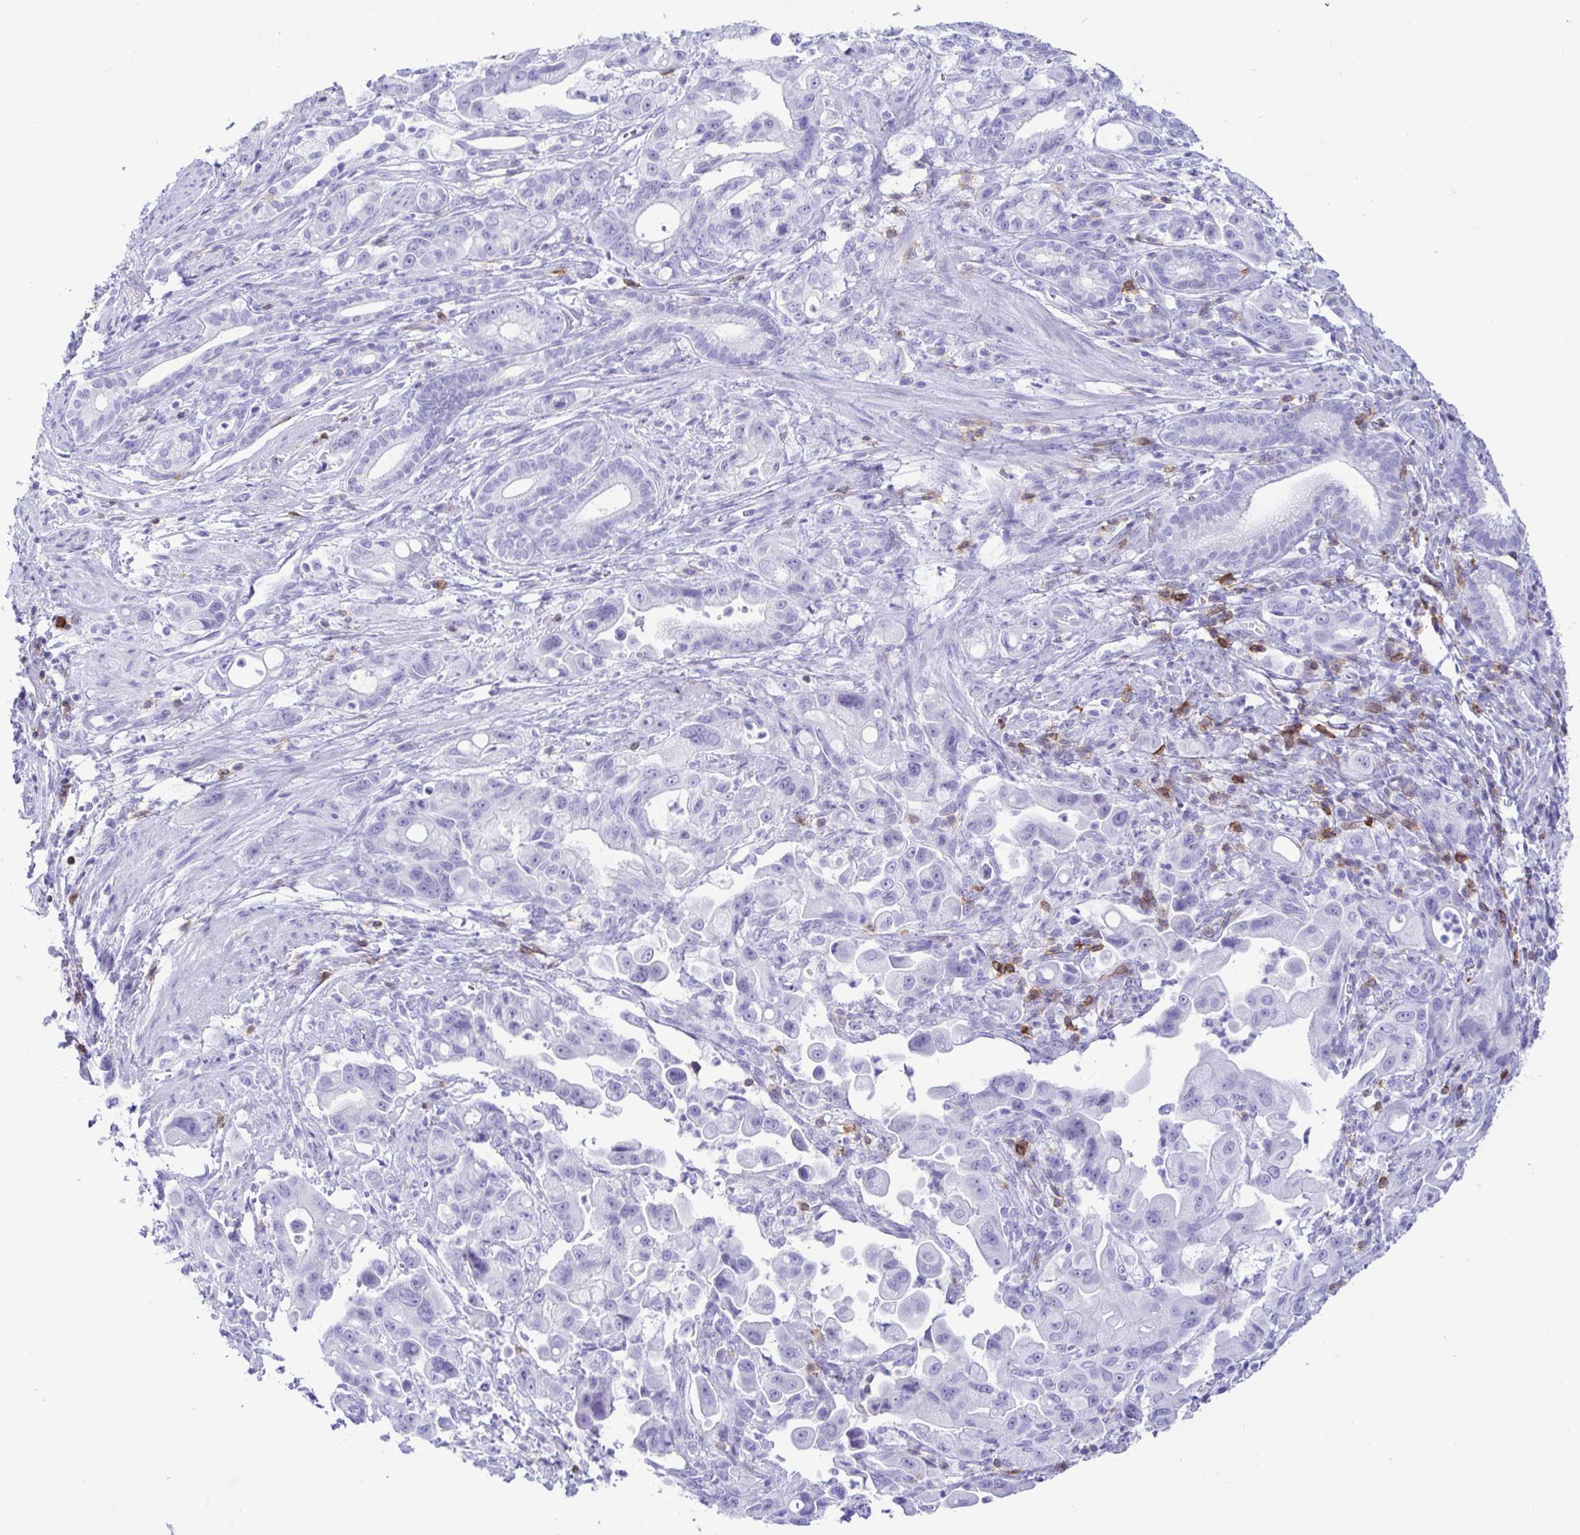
{"staining": {"intensity": "negative", "quantity": "none", "location": "none"}, "tissue": "pancreatic cancer", "cell_type": "Tumor cells", "image_type": "cancer", "snomed": [{"axis": "morphology", "description": "Adenocarcinoma, NOS"}, {"axis": "topography", "description": "Pancreas"}], "caption": "Tumor cells are negative for protein expression in human pancreatic adenocarcinoma. Brightfield microscopy of immunohistochemistry stained with DAB (3,3'-diaminobenzidine) (brown) and hematoxylin (blue), captured at high magnification.", "gene": "CD5", "patient": {"sex": "male", "age": 68}}